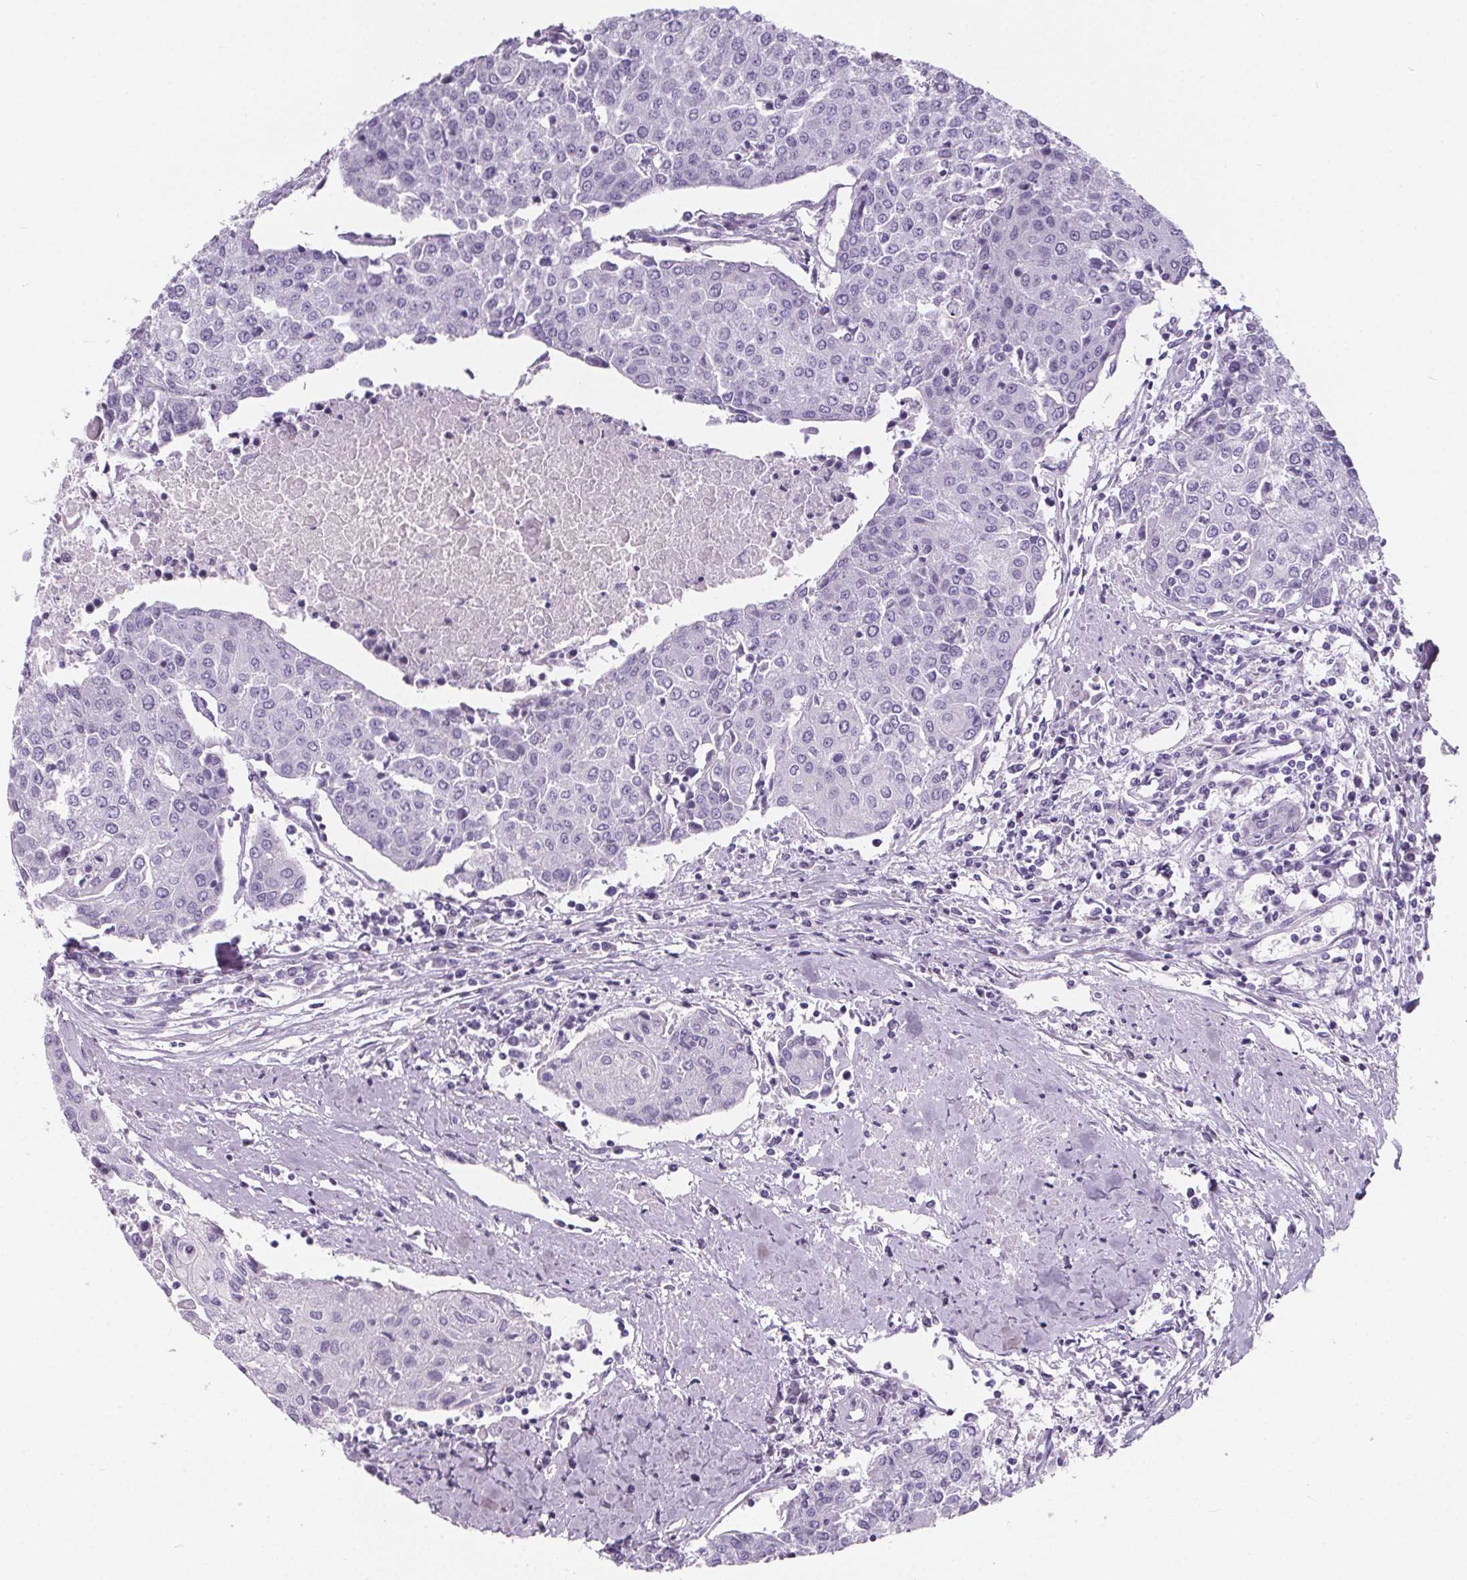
{"staining": {"intensity": "negative", "quantity": "none", "location": "none"}, "tissue": "urothelial cancer", "cell_type": "Tumor cells", "image_type": "cancer", "snomed": [{"axis": "morphology", "description": "Urothelial carcinoma, High grade"}, {"axis": "topography", "description": "Urinary bladder"}], "caption": "Urothelial cancer was stained to show a protein in brown. There is no significant staining in tumor cells.", "gene": "ADRB1", "patient": {"sex": "female", "age": 85}}